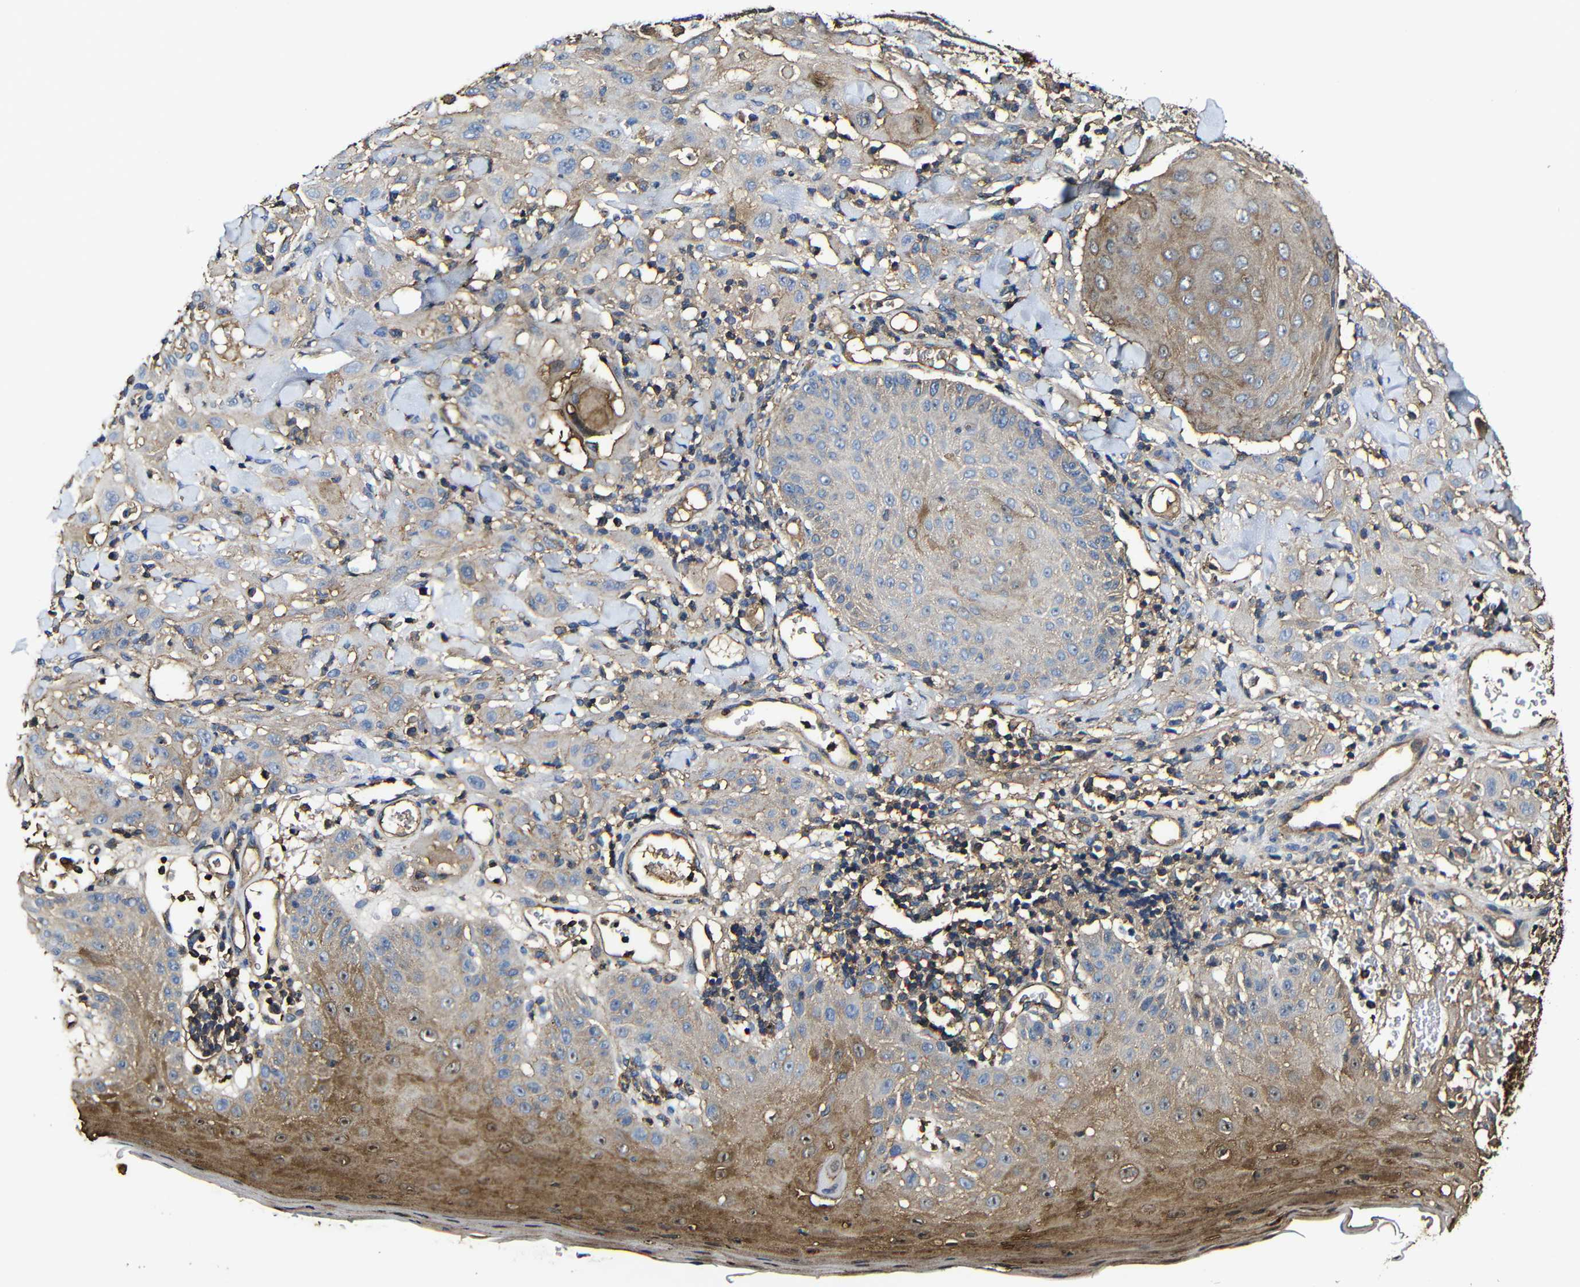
{"staining": {"intensity": "weak", "quantity": "25%-75%", "location": "cytoplasmic/membranous"}, "tissue": "skin cancer", "cell_type": "Tumor cells", "image_type": "cancer", "snomed": [{"axis": "morphology", "description": "Squamous cell carcinoma, NOS"}, {"axis": "topography", "description": "Skin"}], "caption": "Human skin squamous cell carcinoma stained with a brown dye shows weak cytoplasmic/membranous positive expression in approximately 25%-75% of tumor cells.", "gene": "MSN", "patient": {"sex": "male", "age": 24}}